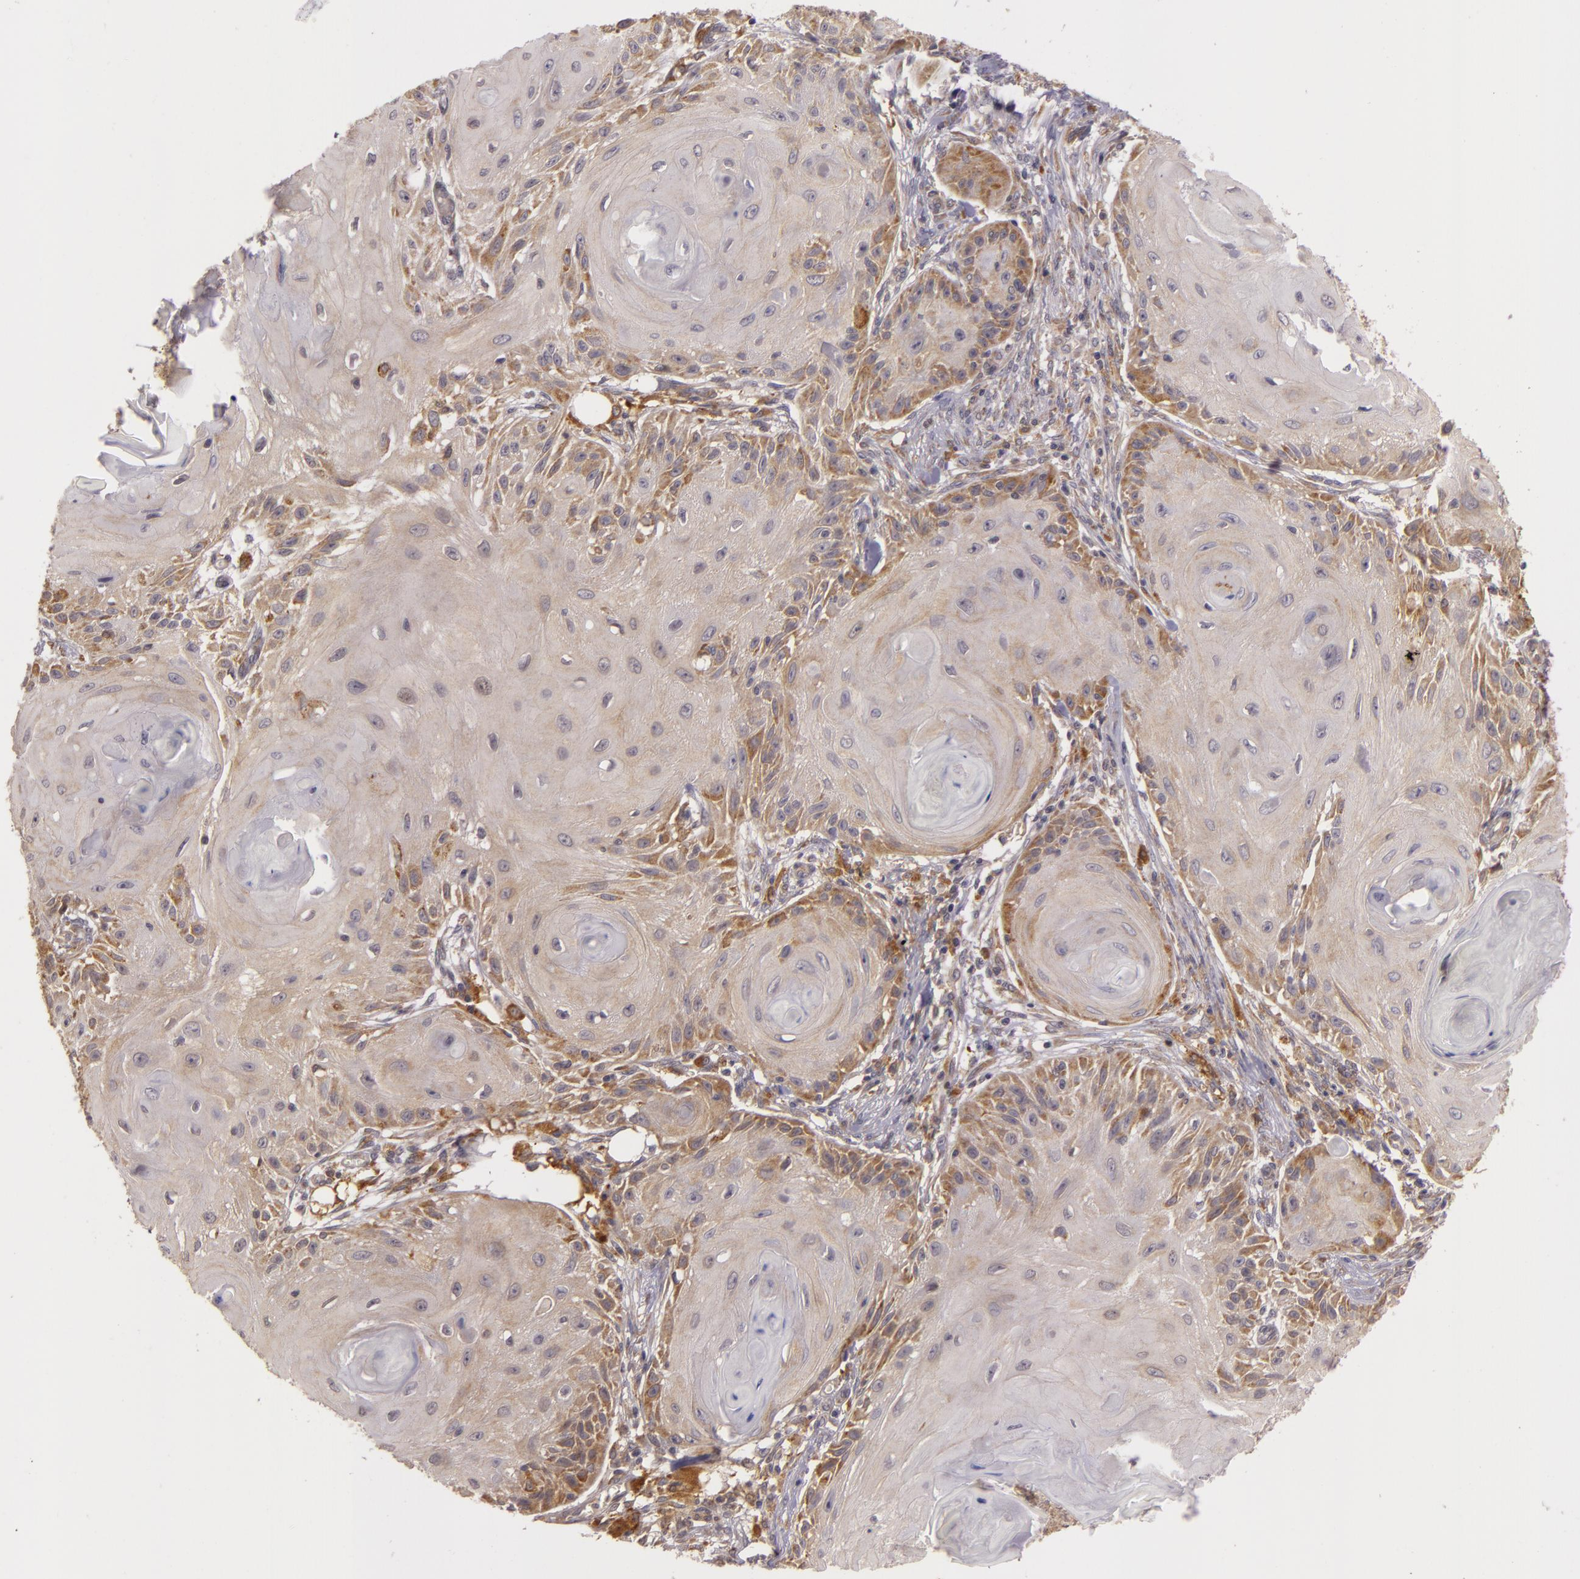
{"staining": {"intensity": "weak", "quantity": "25%-75%", "location": "cytoplasmic/membranous"}, "tissue": "skin cancer", "cell_type": "Tumor cells", "image_type": "cancer", "snomed": [{"axis": "morphology", "description": "Squamous cell carcinoma, NOS"}, {"axis": "topography", "description": "Skin"}], "caption": "A micrograph of human squamous cell carcinoma (skin) stained for a protein exhibits weak cytoplasmic/membranous brown staining in tumor cells. The protein is stained brown, and the nuclei are stained in blue (DAB IHC with brightfield microscopy, high magnification).", "gene": "PPP1R3F", "patient": {"sex": "female", "age": 88}}